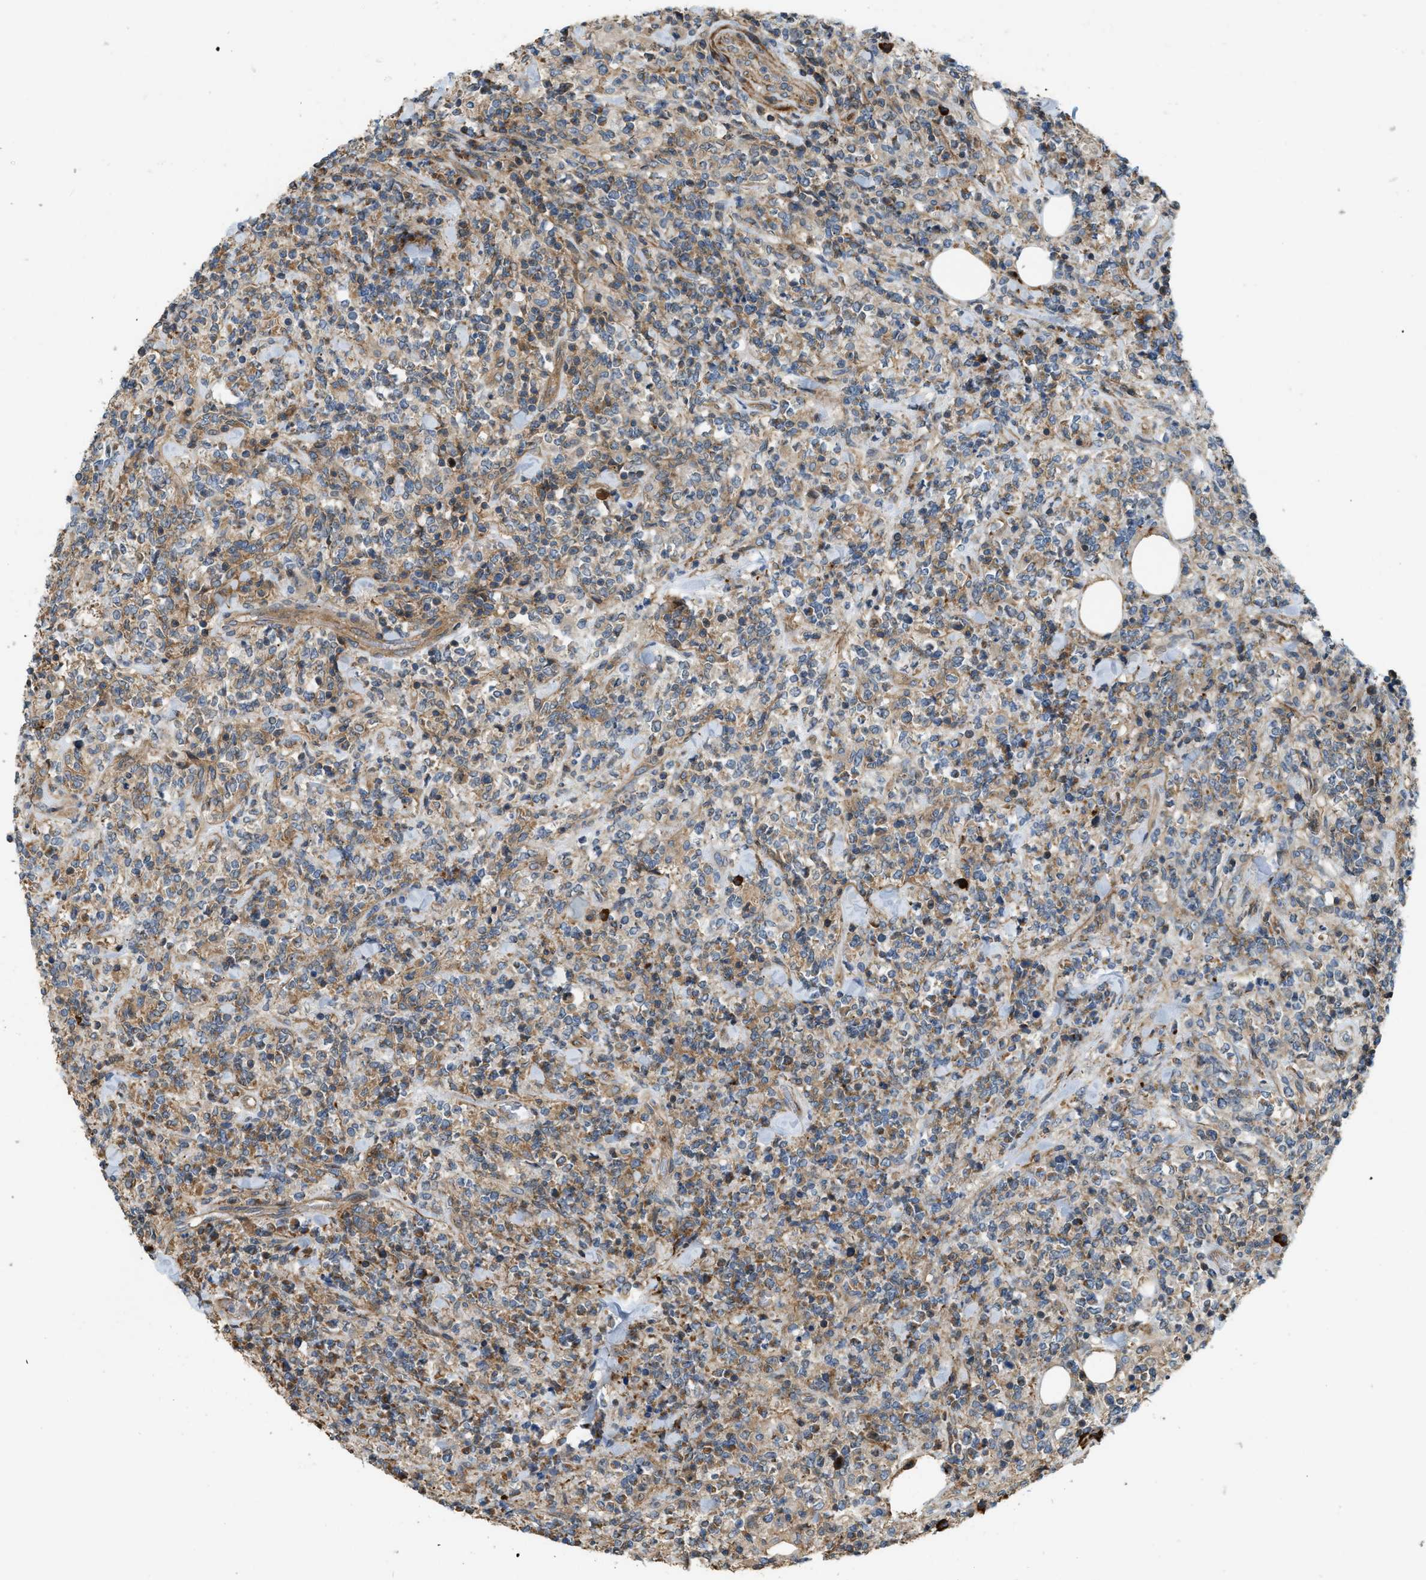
{"staining": {"intensity": "moderate", "quantity": "25%-75%", "location": "cytoplasmic/membranous"}, "tissue": "lymphoma", "cell_type": "Tumor cells", "image_type": "cancer", "snomed": [{"axis": "morphology", "description": "Malignant lymphoma, non-Hodgkin's type, High grade"}, {"axis": "topography", "description": "Soft tissue"}], "caption": "Tumor cells show medium levels of moderate cytoplasmic/membranous positivity in approximately 25%-75% of cells in high-grade malignant lymphoma, non-Hodgkin's type.", "gene": "BTN3A2", "patient": {"sex": "male", "age": 18}}